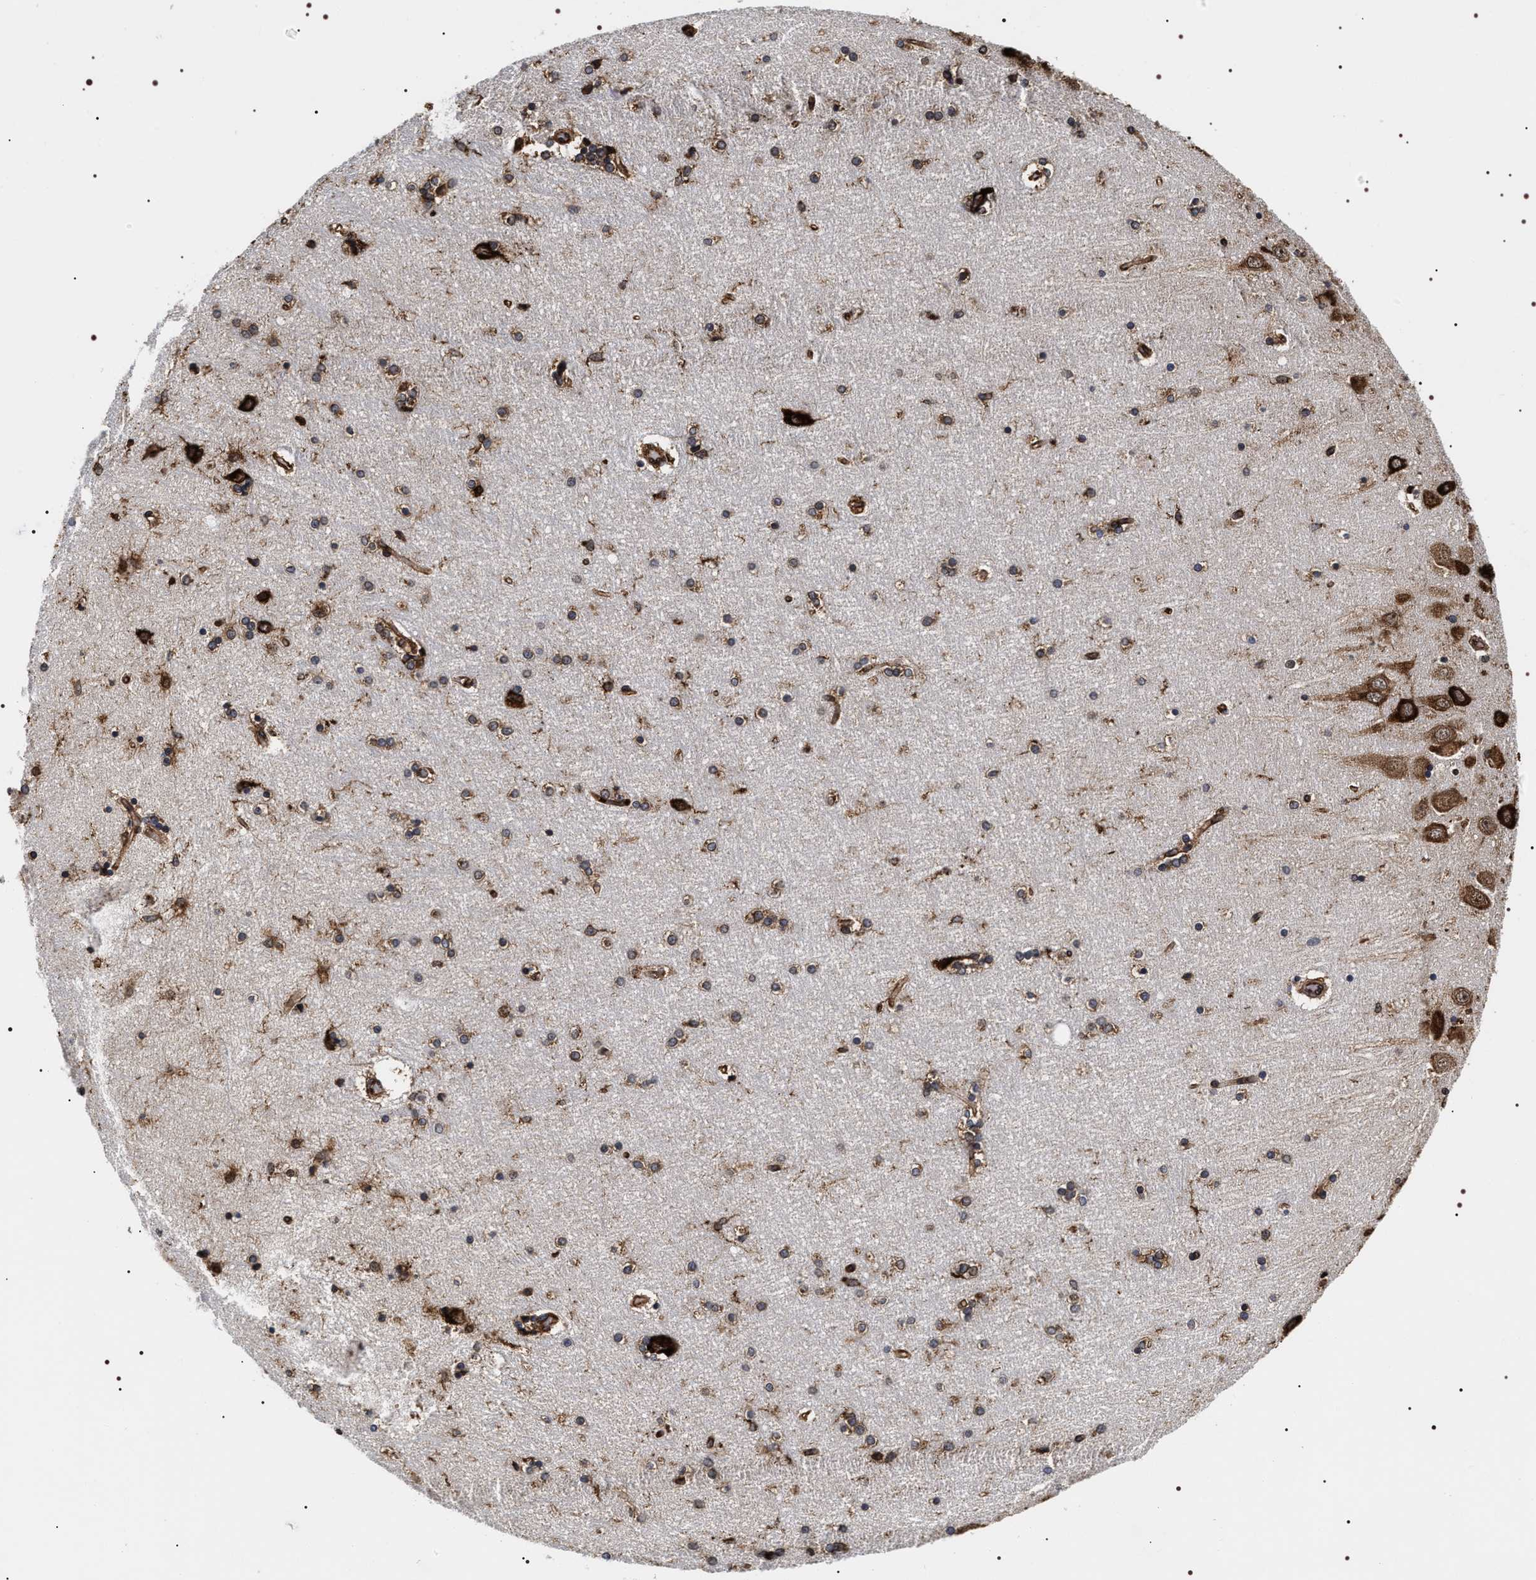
{"staining": {"intensity": "strong", "quantity": ">75%", "location": "cytoplasmic/membranous"}, "tissue": "hippocampus", "cell_type": "Glial cells", "image_type": "normal", "snomed": [{"axis": "morphology", "description": "Normal tissue, NOS"}, {"axis": "topography", "description": "Hippocampus"}], "caption": "Immunohistochemistry (IHC) (DAB (3,3'-diaminobenzidine)) staining of normal human hippocampus displays strong cytoplasmic/membranous protein positivity in approximately >75% of glial cells. (Stains: DAB in brown, nuclei in blue, Microscopy: brightfield microscopy at high magnification).", "gene": "SERBP1", "patient": {"sex": "female", "age": 54}}